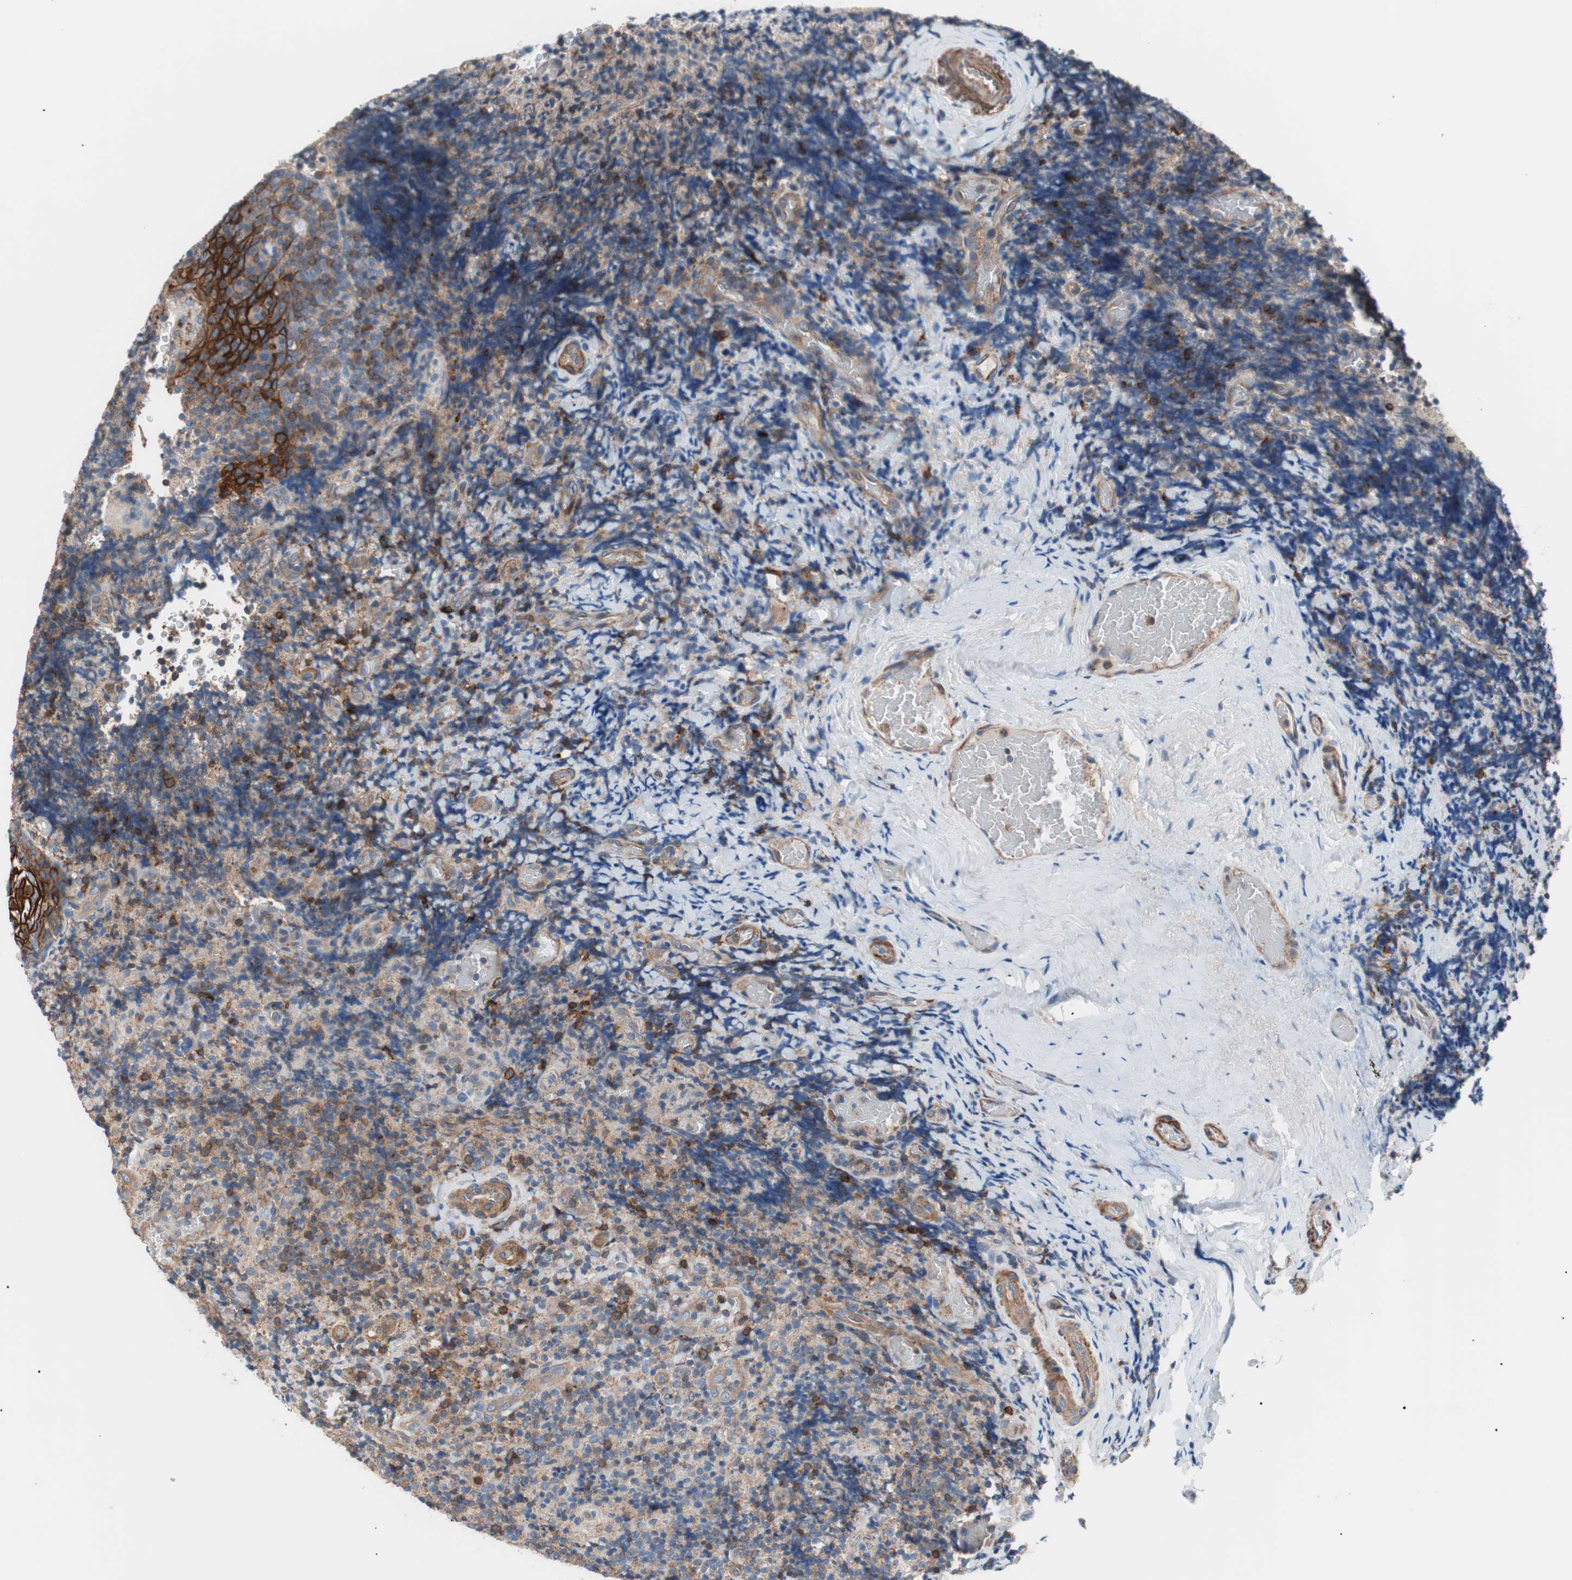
{"staining": {"intensity": "strong", "quantity": "<25%", "location": "cytoplasmic/membranous"}, "tissue": "lymphoma", "cell_type": "Tumor cells", "image_type": "cancer", "snomed": [{"axis": "morphology", "description": "Malignant lymphoma, non-Hodgkin's type, High grade"}, {"axis": "topography", "description": "Tonsil"}], "caption": "Tumor cells display strong cytoplasmic/membranous staining in about <25% of cells in malignant lymphoma, non-Hodgkin's type (high-grade).", "gene": "GPR160", "patient": {"sex": "female", "age": 36}}